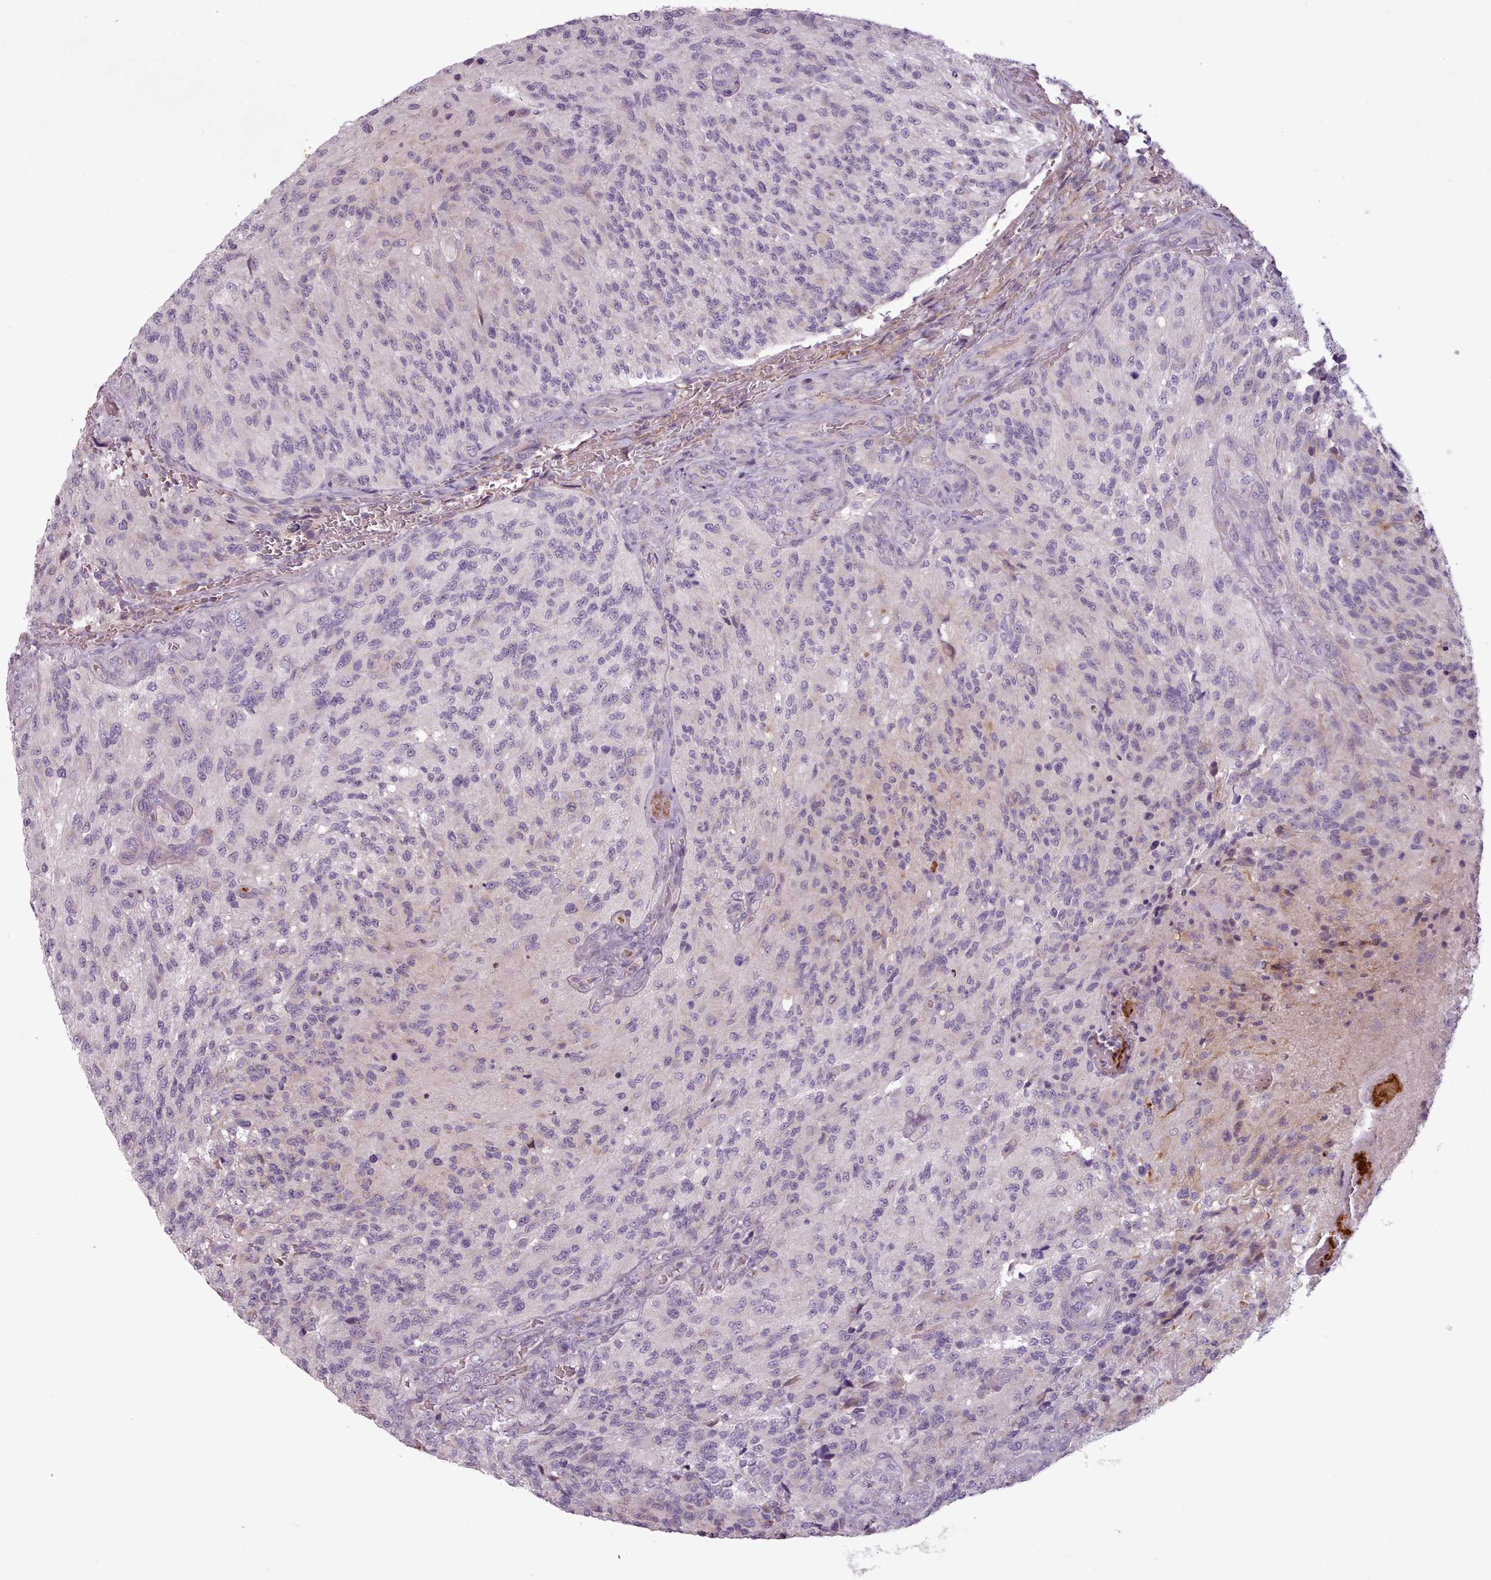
{"staining": {"intensity": "negative", "quantity": "none", "location": "none"}, "tissue": "glioma", "cell_type": "Tumor cells", "image_type": "cancer", "snomed": [{"axis": "morphology", "description": "Normal tissue, NOS"}, {"axis": "morphology", "description": "Glioma, malignant, High grade"}, {"axis": "topography", "description": "Cerebral cortex"}], "caption": "Tumor cells show no significant expression in glioma.", "gene": "LAPTM5", "patient": {"sex": "male", "age": 56}}